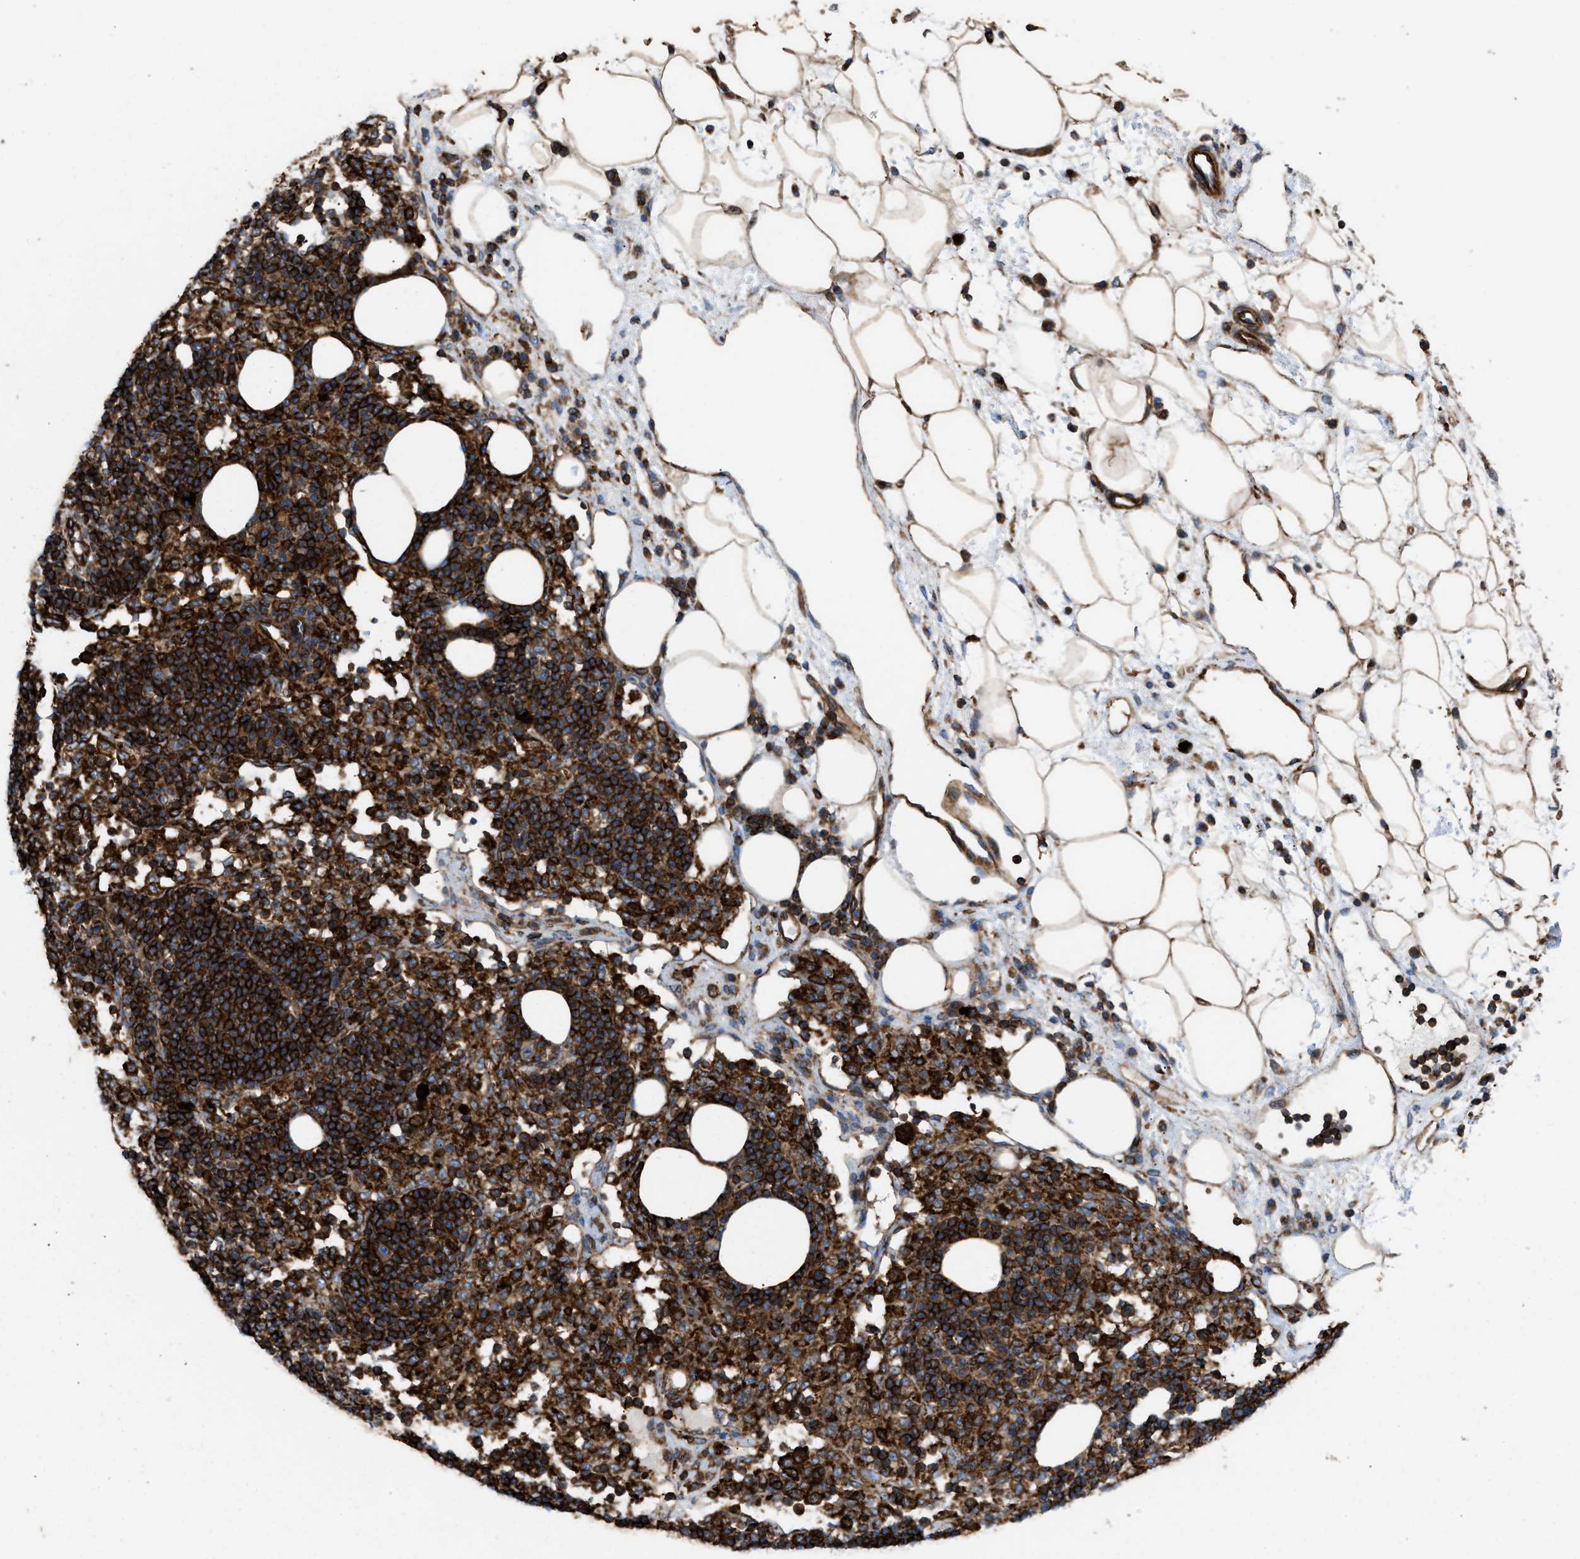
{"staining": {"intensity": "strong", "quantity": ">75%", "location": "cytoplasmic/membranous"}, "tissue": "lymph node", "cell_type": "Germinal center cells", "image_type": "normal", "snomed": [{"axis": "morphology", "description": "Normal tissue, NOS"}, {"axis": "morphology", "description": "Carcinoid, malignant, NOS"}, {"axis": "topography", "description": "Lymph node"}], "caption": "IHC (DAB) staining of benign lymph node displays strong cytoplasmic/membranous protein expression in about >75% of germinal center cells. The staining was performed using DAB (3,3'-diaminobenzidine) to visualize the protein expression in brown, while the nuclei were stained in blue with hematoxylin (Magnification: 20x).", "gene": "EGLN1", "patient": {"sex": "male", "age": 47}}